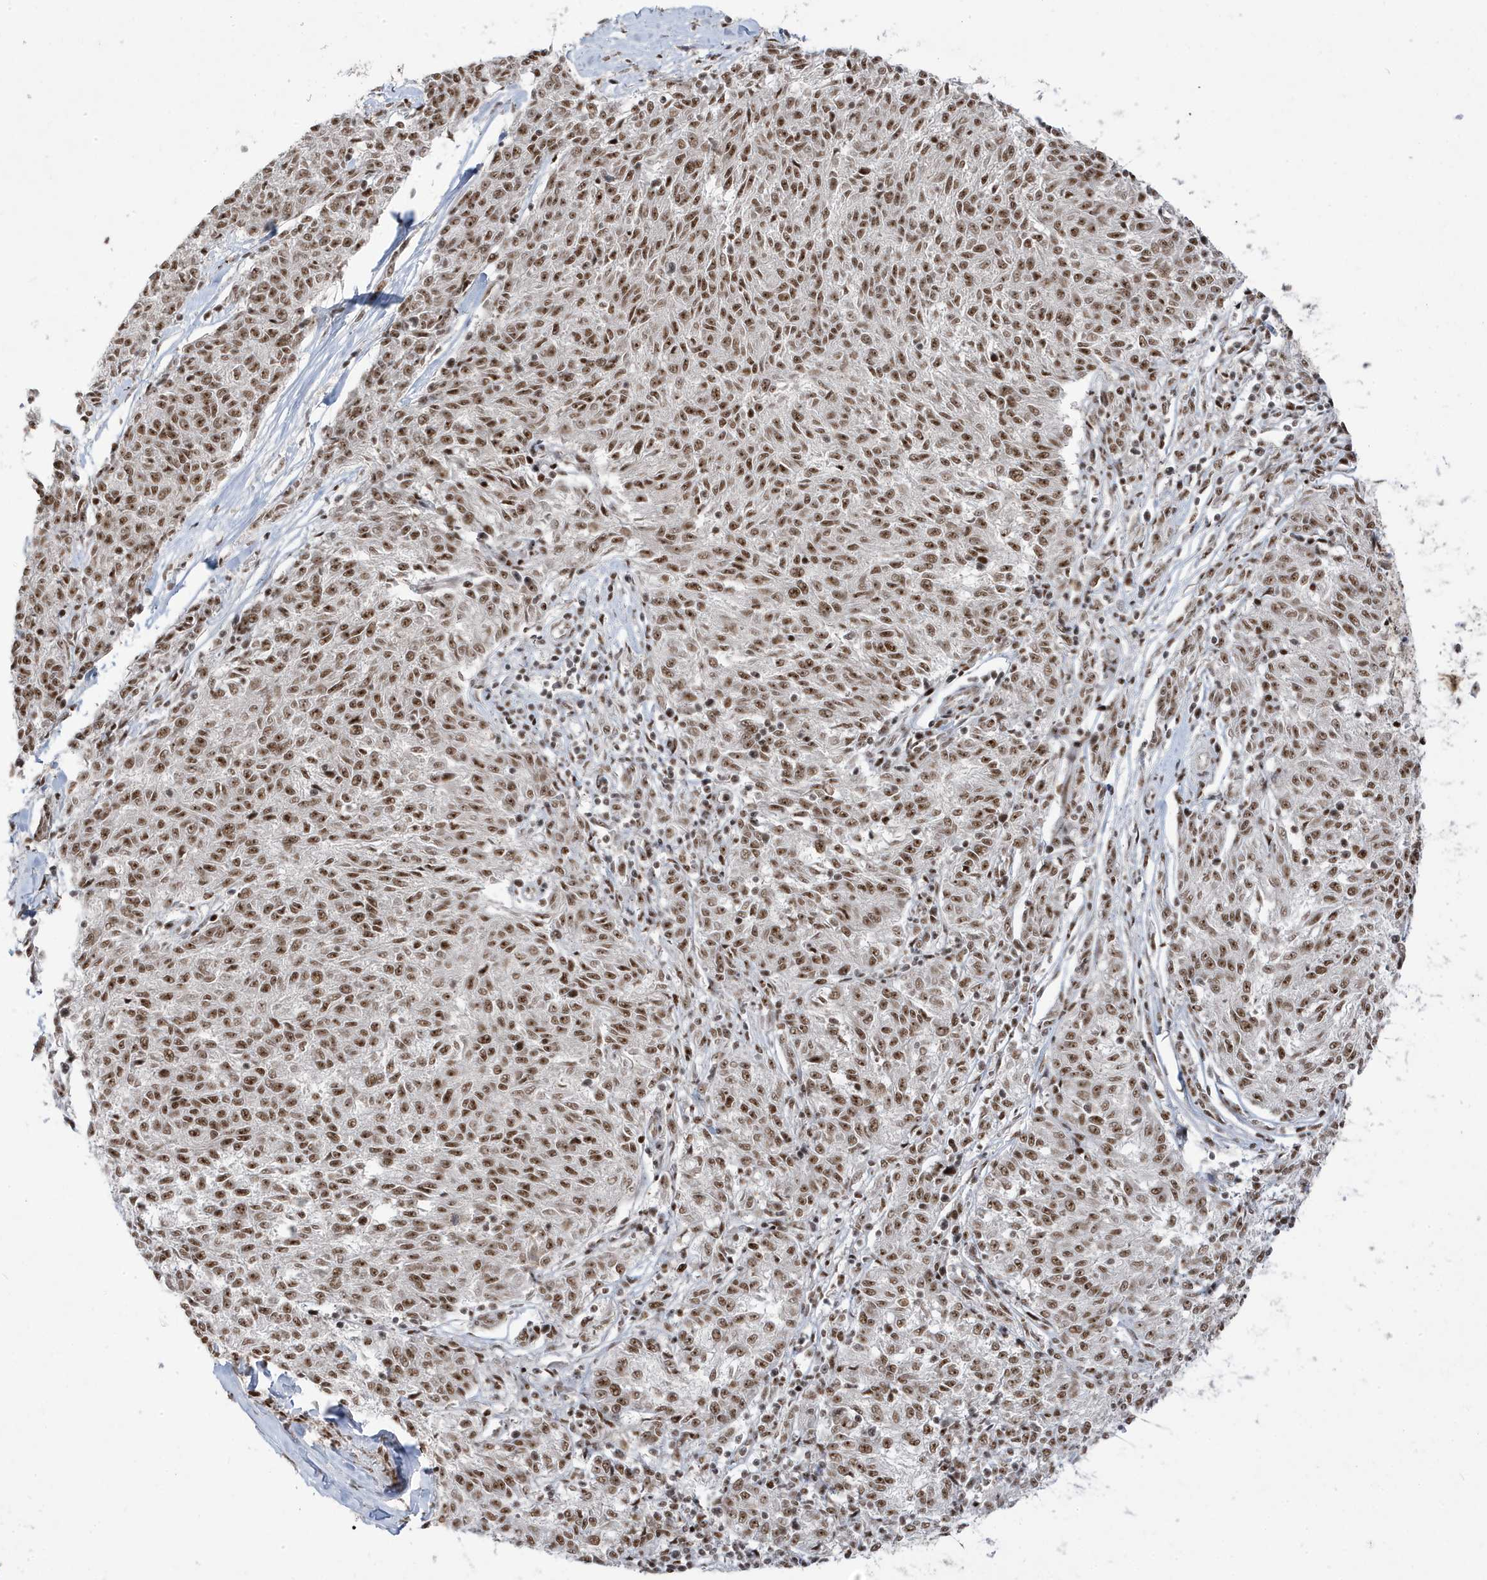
{"staining": {"intensity": "moderate", "quantity": ">75%", "location": "nuclear"}, "tissue": "melanoma", "cell_type": "Tumor cells", "image_type": "cancer", "snomed": [{"axis": "morphology", "description": "Malignant melanoma, NOS"}, {"axis": "topography", "description": "Skin"}], "caption": "Approximately >75% of tumor cells in human melanoma display moderate nuclear protein positivity as visualized by brown immunohistochemical staining.", "gene": "MTREX", "patient": {"sex": "female", "age": 72}}